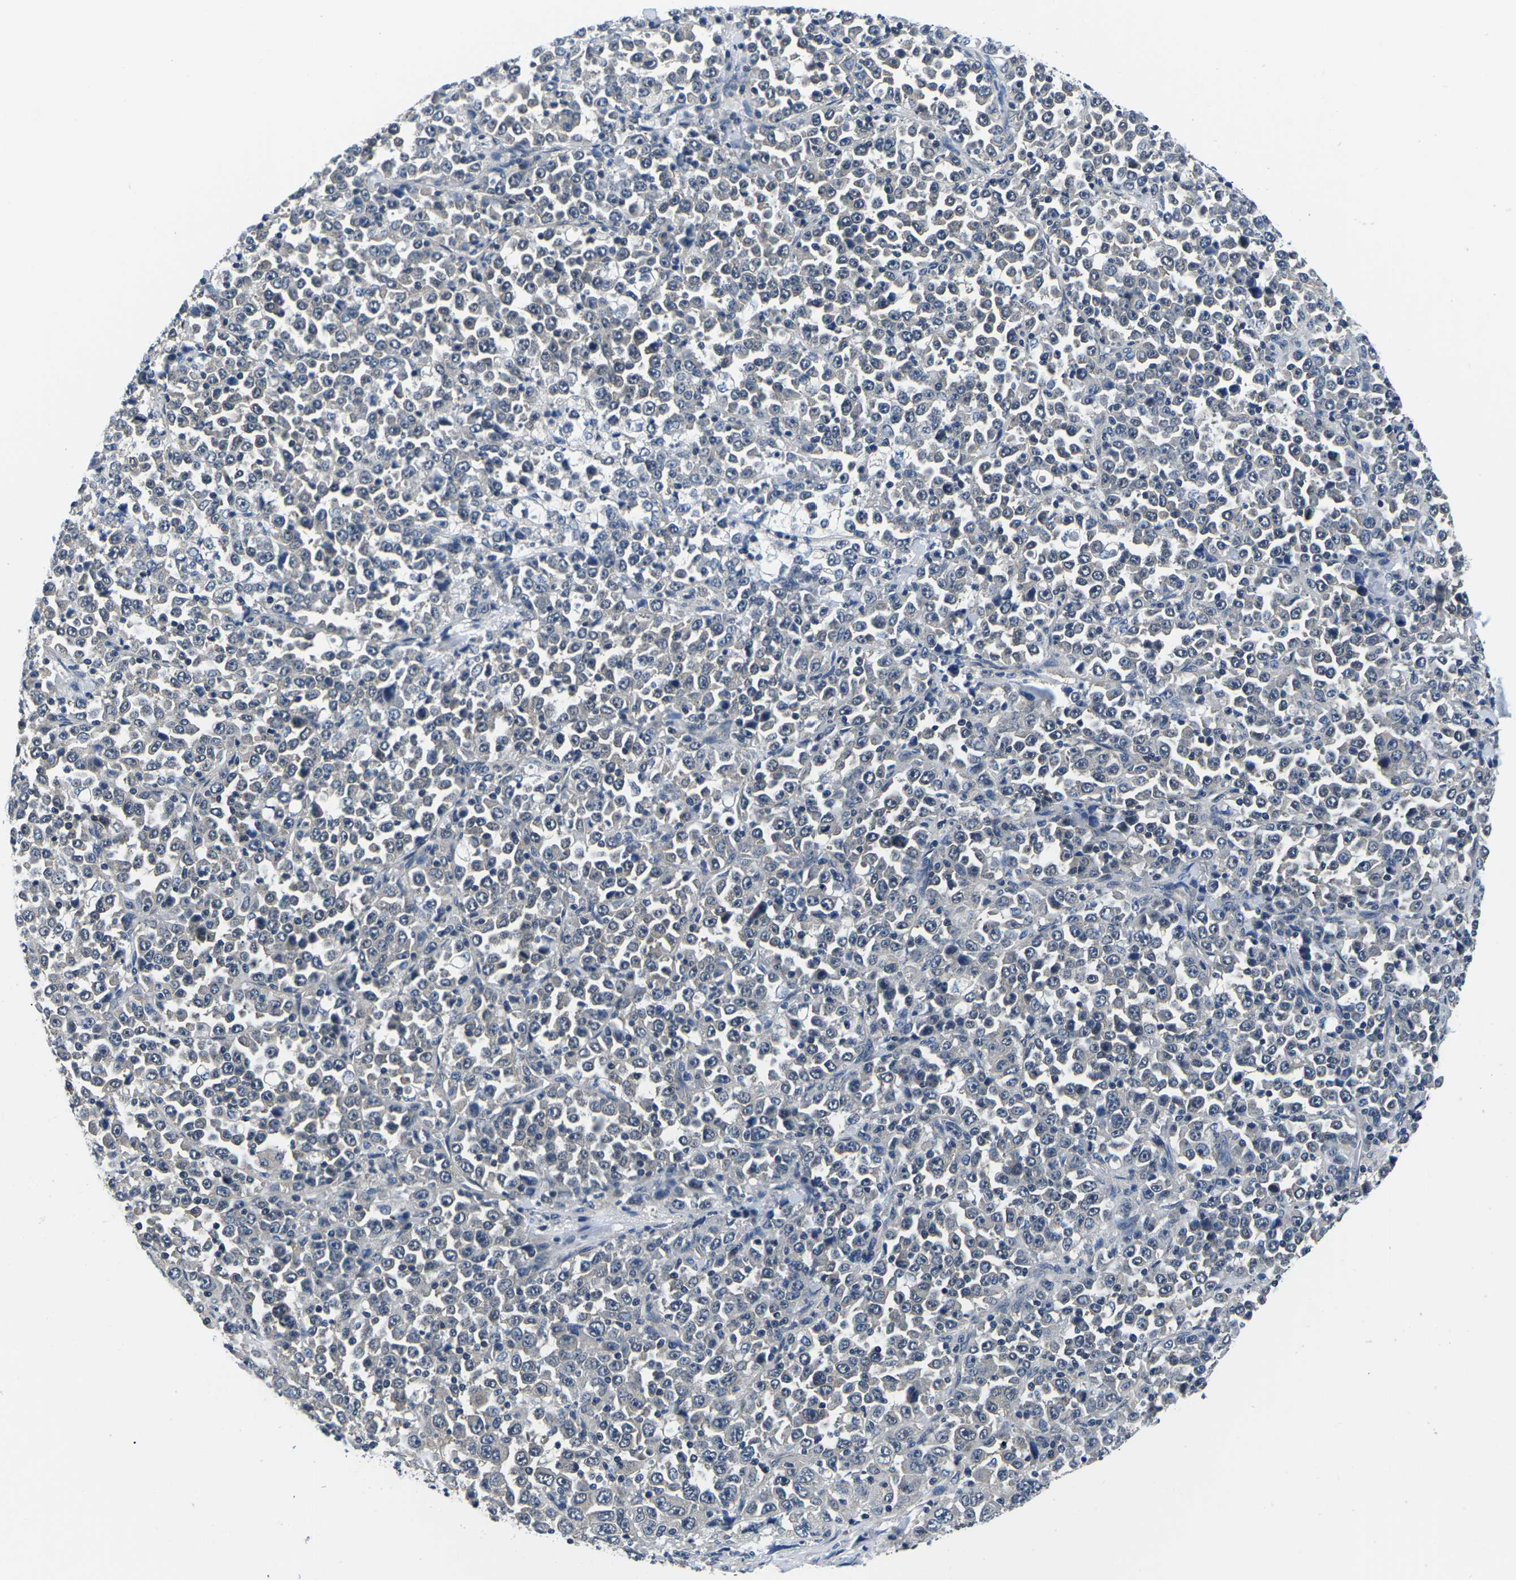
{"staining": {"intensity": "negative", "quantity": "none", "location": "none"}, "tissue": "stomach cancer", "cell_type": "Tumor cells", "image_type": "cancer", "snomed": [{"axis": "morphology", "description": "Normal tissue, NOS"}, {"axis": "morphology", "description": "Adenocarcinoma, NOS"}, {"axis": "topography", "description": "Stomach, upper"}, {"axis": "topography", "description": "Stomach"}], "caption": "Immunohistochemistry of human stomach cancer reveals no expression in tumor cells.", "gene": "GSK3B", "patient": {"sex": "male", "age": 59}}